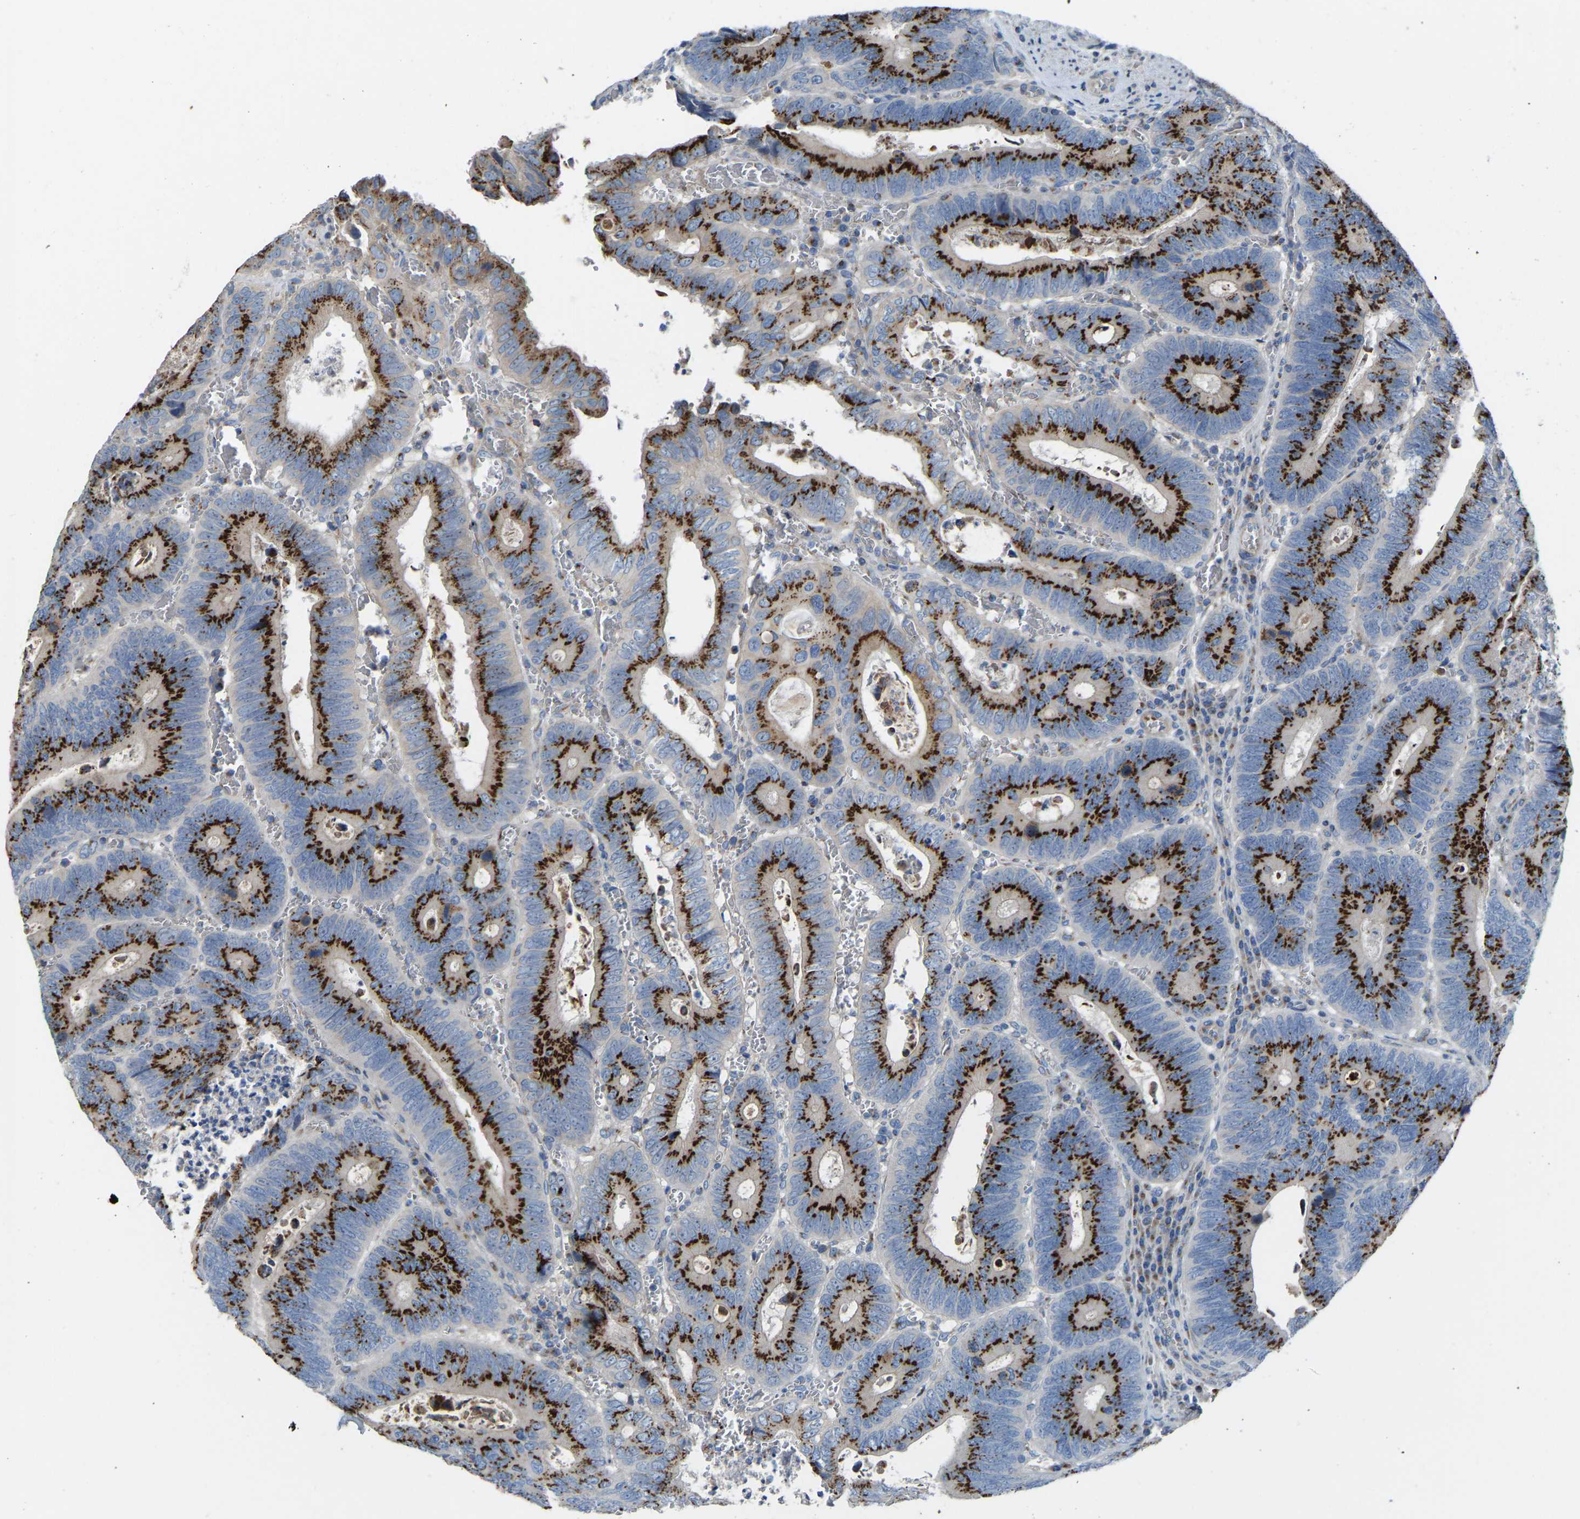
{"staining": {"intensity": "strong", "quantity": ">75%", "location": "cytoplasmic/membranous"}, "tissue": "colorectal cancer", "cell_type": "Tumor cells", "image_type": "cancer", "snomed": [{"axis": "morphology", "description": "Inflammation, NOS"}, {"axis": "morphology", "description": "Adenocarcinoma, NOS"}, {"axis": "topography", "description": "Colon"}], "caption": "Colorectal cancer tissue displays strong cytoplasmic/membranous staining in about >75% of tumor cells, visualized by immunohistochemistry.", "gene": "CANT1", "patient": {"sex": "male", "age": 72}}